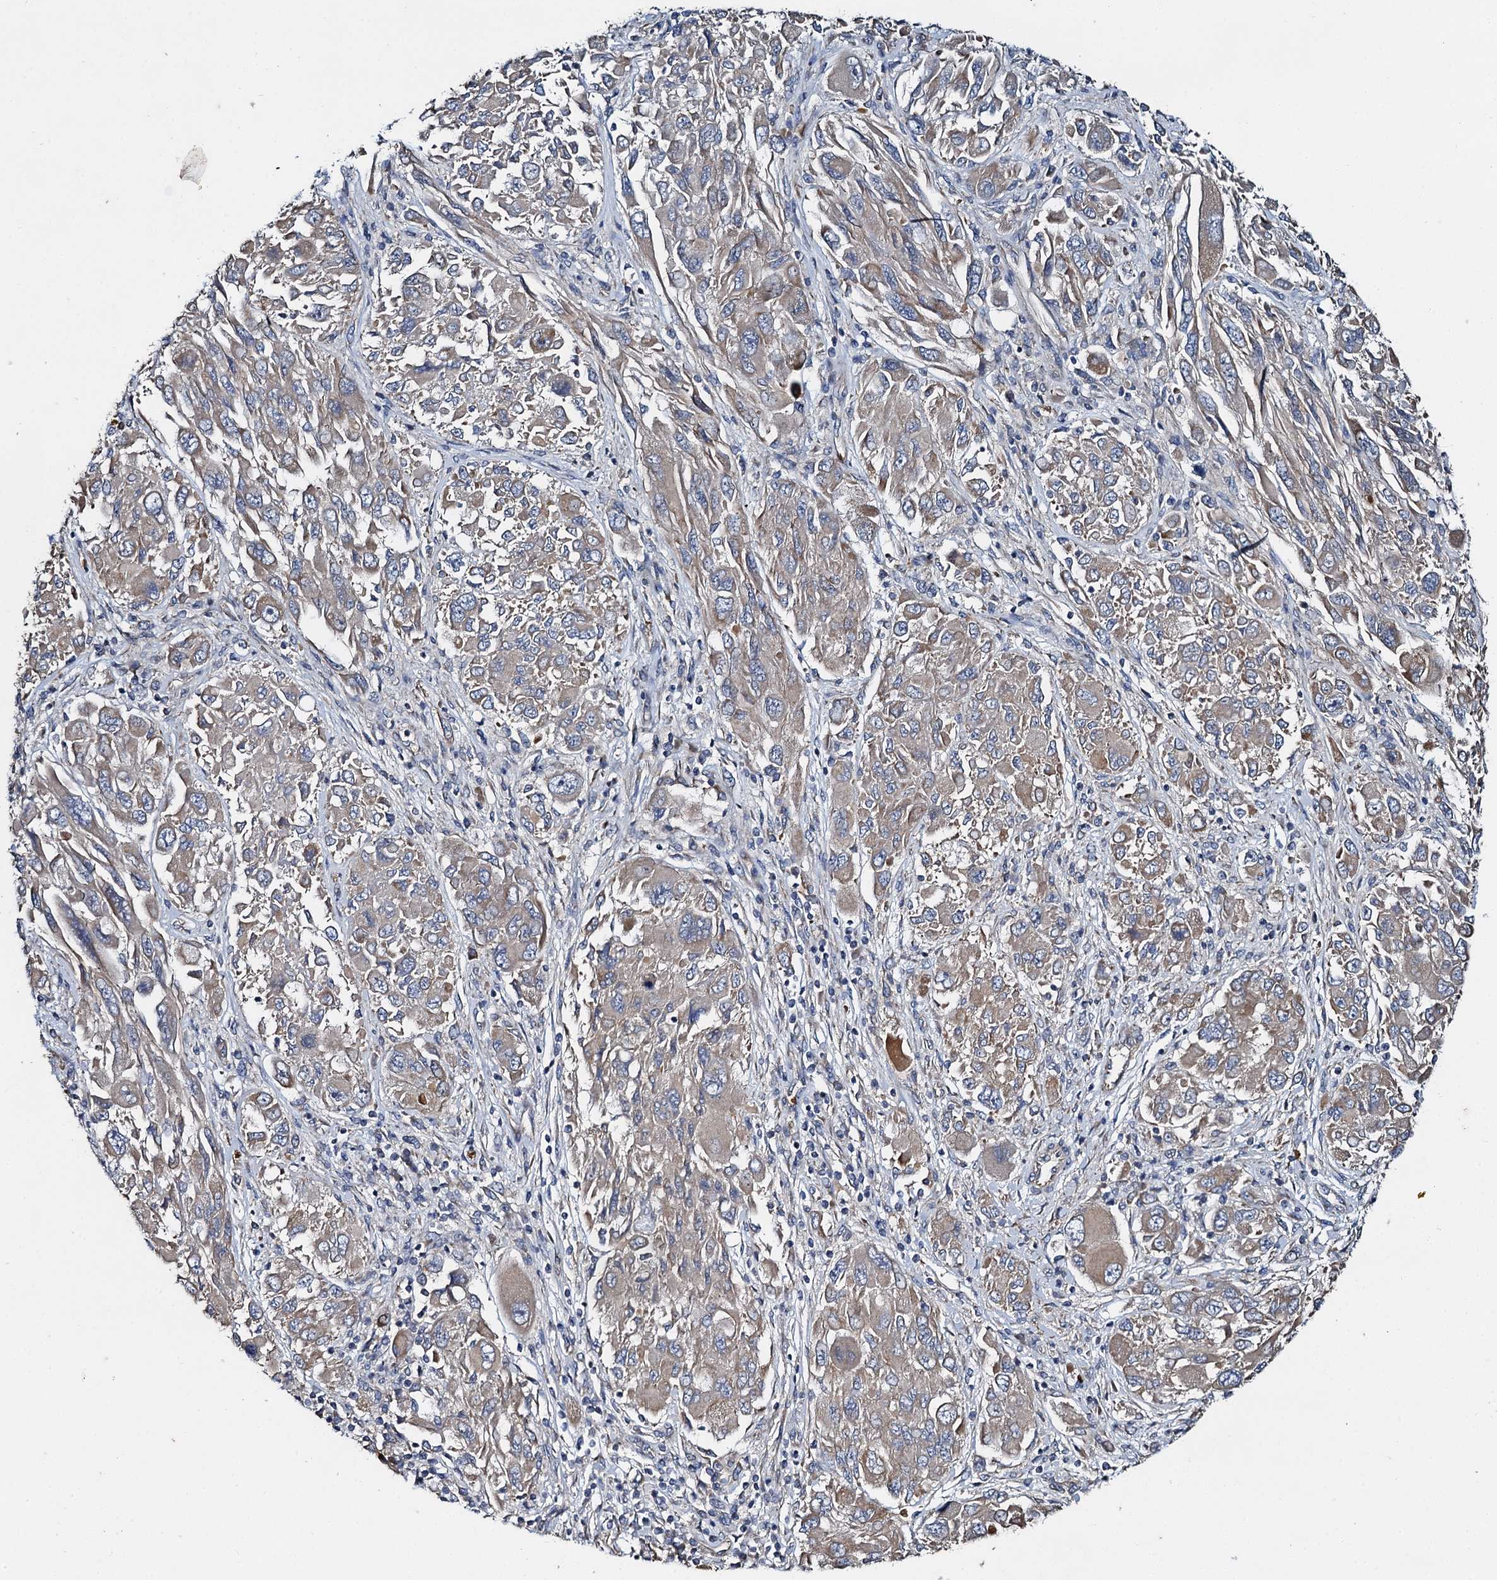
{"staining": {"intensity": "weak", "quantity": "<25%", "location": "cytoplasmic/membranous"}, "tissue": "melanoma", "cell_type": "Tumor cells", "image_type": "cancer", "snomed": [{"axis": "morphology", "description": "Malignant melanoma, NOS"}, {"axis": "topography", "description": "Skin"}], "caption": "High magnification brightfield microscopy of malignant melanoma stained with DAB (brown) and counterstained with hematoxylin (blue): tumor cells show no significant expression.", "gene": "BCS1L", "patient": {"sex": "female", "age": 91}}